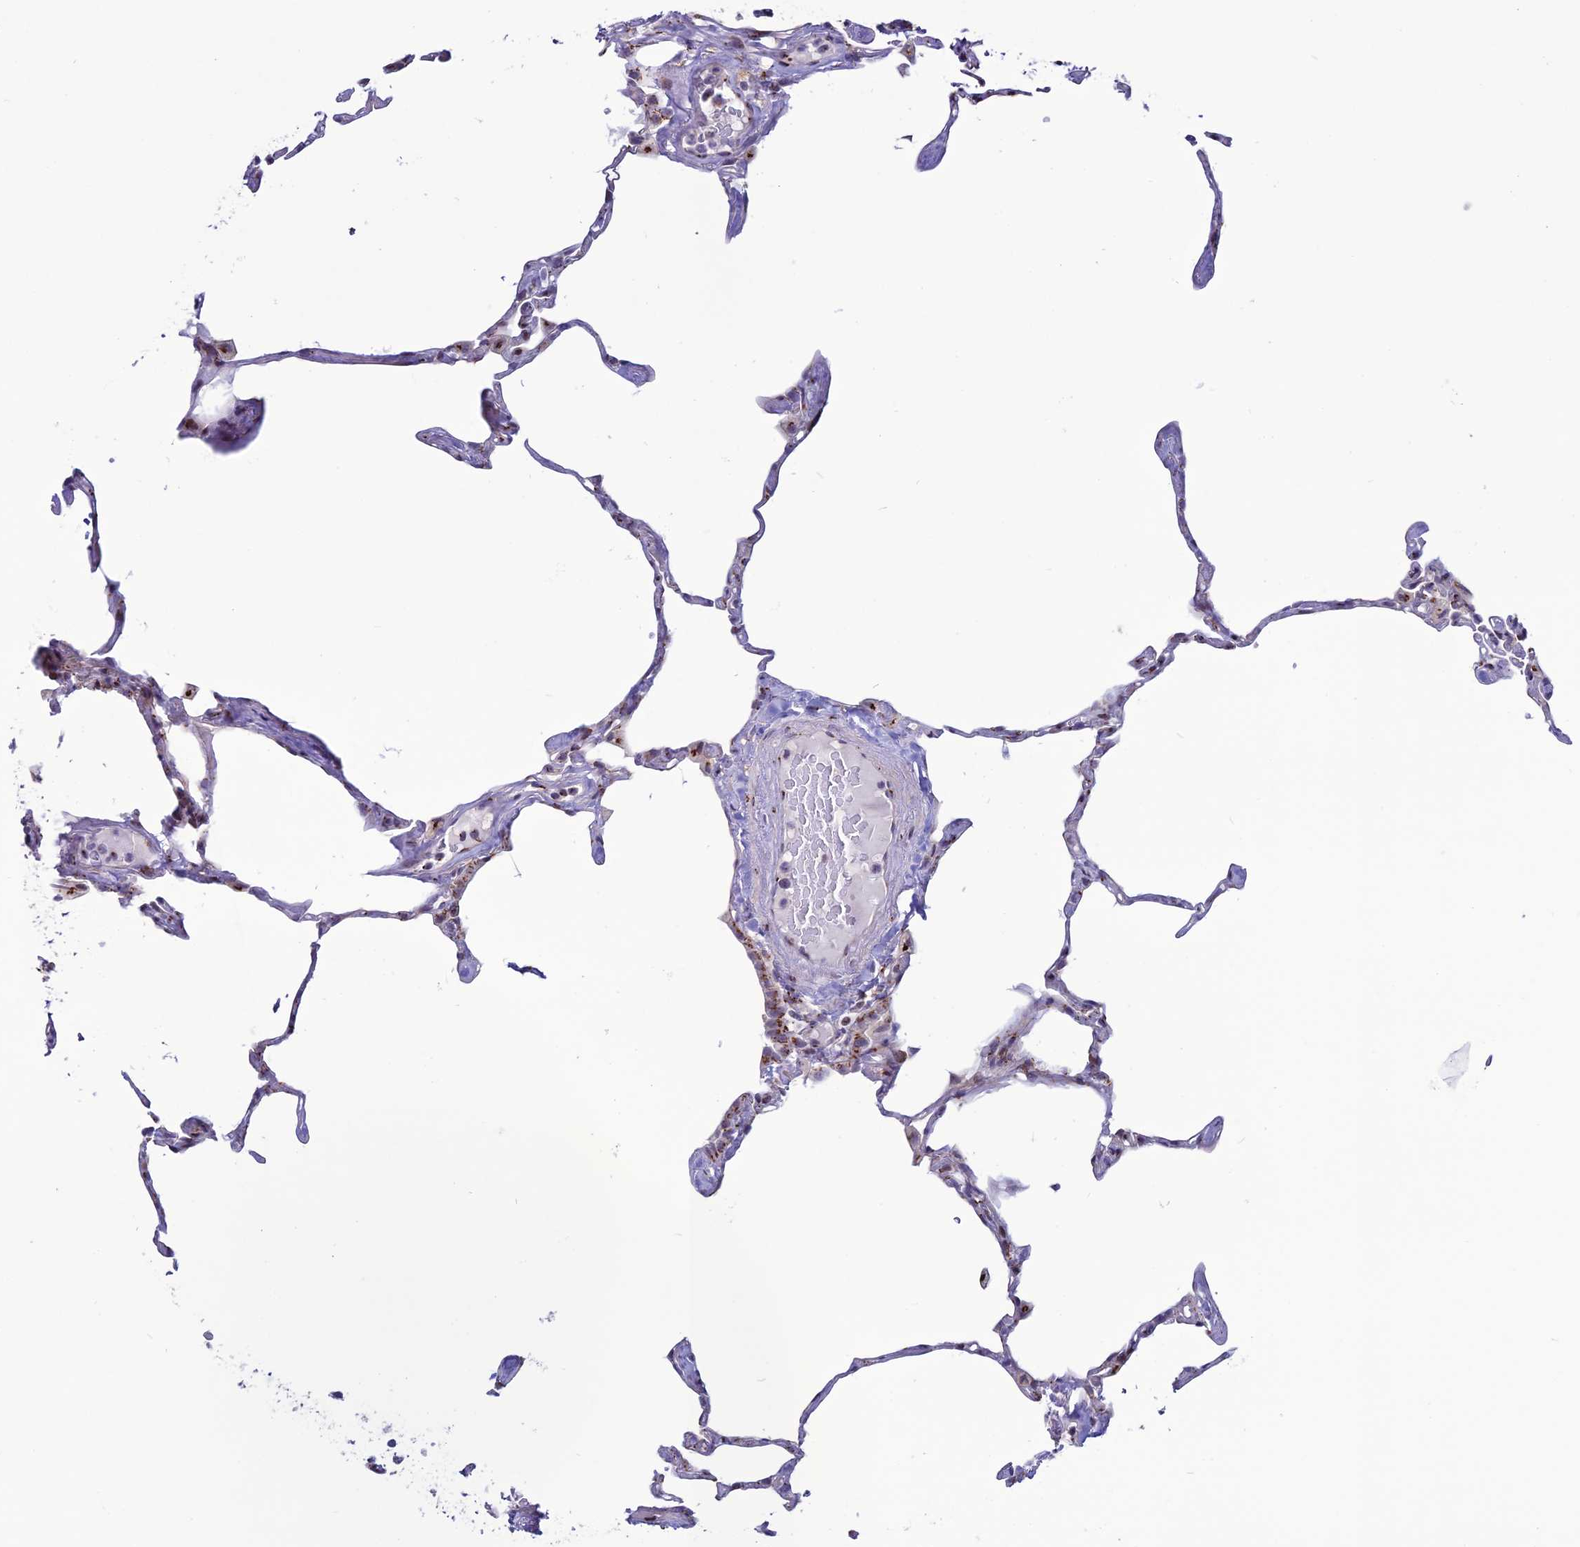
{"staining": {"intensity": "moderate", "quantity": "<25%", "location": "cytoplasmic/membranous"}, "tissue": "lung", "cell_type": "Alveolar cells", "image_type": "normal", "snomed": [{"axis": "morphology", "description": "Normal tissue, NOS"}, {"axis": "topography", "description": "Lung"}], "caption": "Moderate cytoplasmic/membranous expression for a protein is identified in approximately <25% of alveolar cells of unremarkable lung using immunohistochemistry.", "gene": "PLEKHA4", "patient": {"sex": "male", "age": 65}}